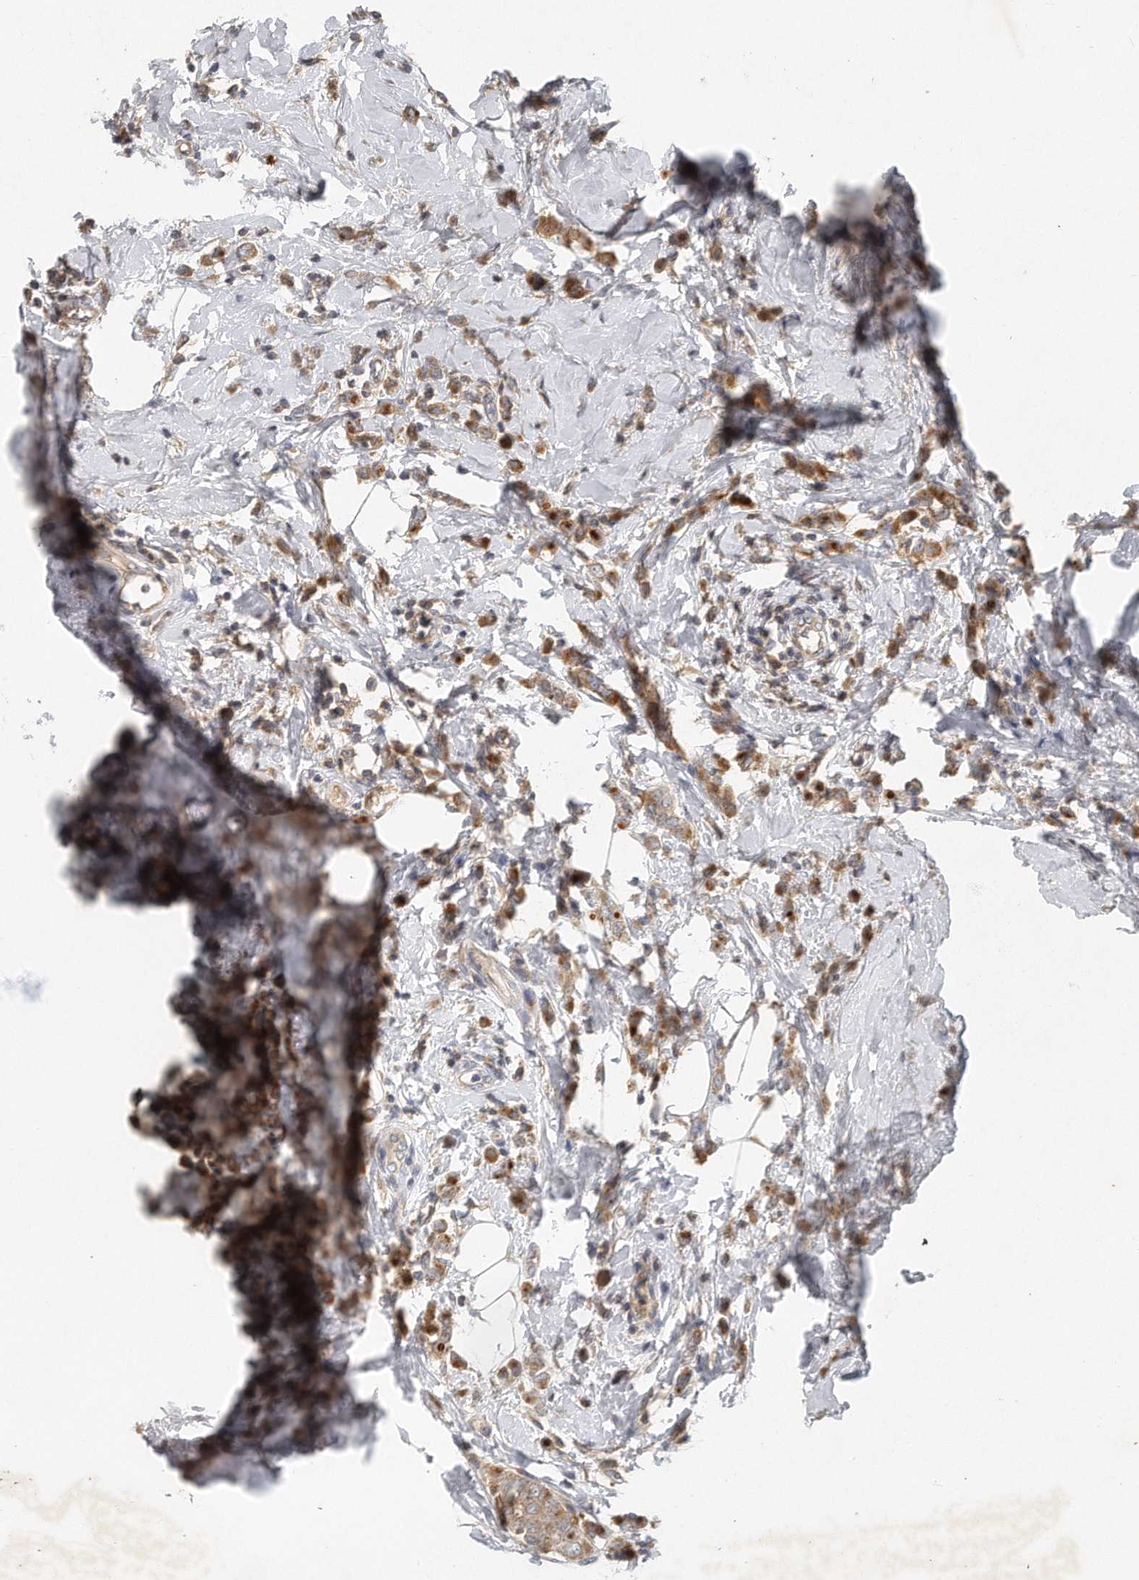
{"staining": {"intensity": "moderate", "quantity": ">75%", "location": "cytoplasmic/membranous"}, "tissue": "breast cancer", "cell_type": "Tumor cells", "image_type": "cancer", "snomed": [{"axis": "morphology", "description": "Lobular carcinoma"}, {"axis": "topography", "description": "Breast"}], "caption": "Protein staining by immunohistochemistry (IHC) demonstrates moderate cytoplasmic/membranous staining in approximately >75% of tumor cells in breast cancer.", "gene": "TRAPPC14", "patient": {"sex": "female", "age": 47}}